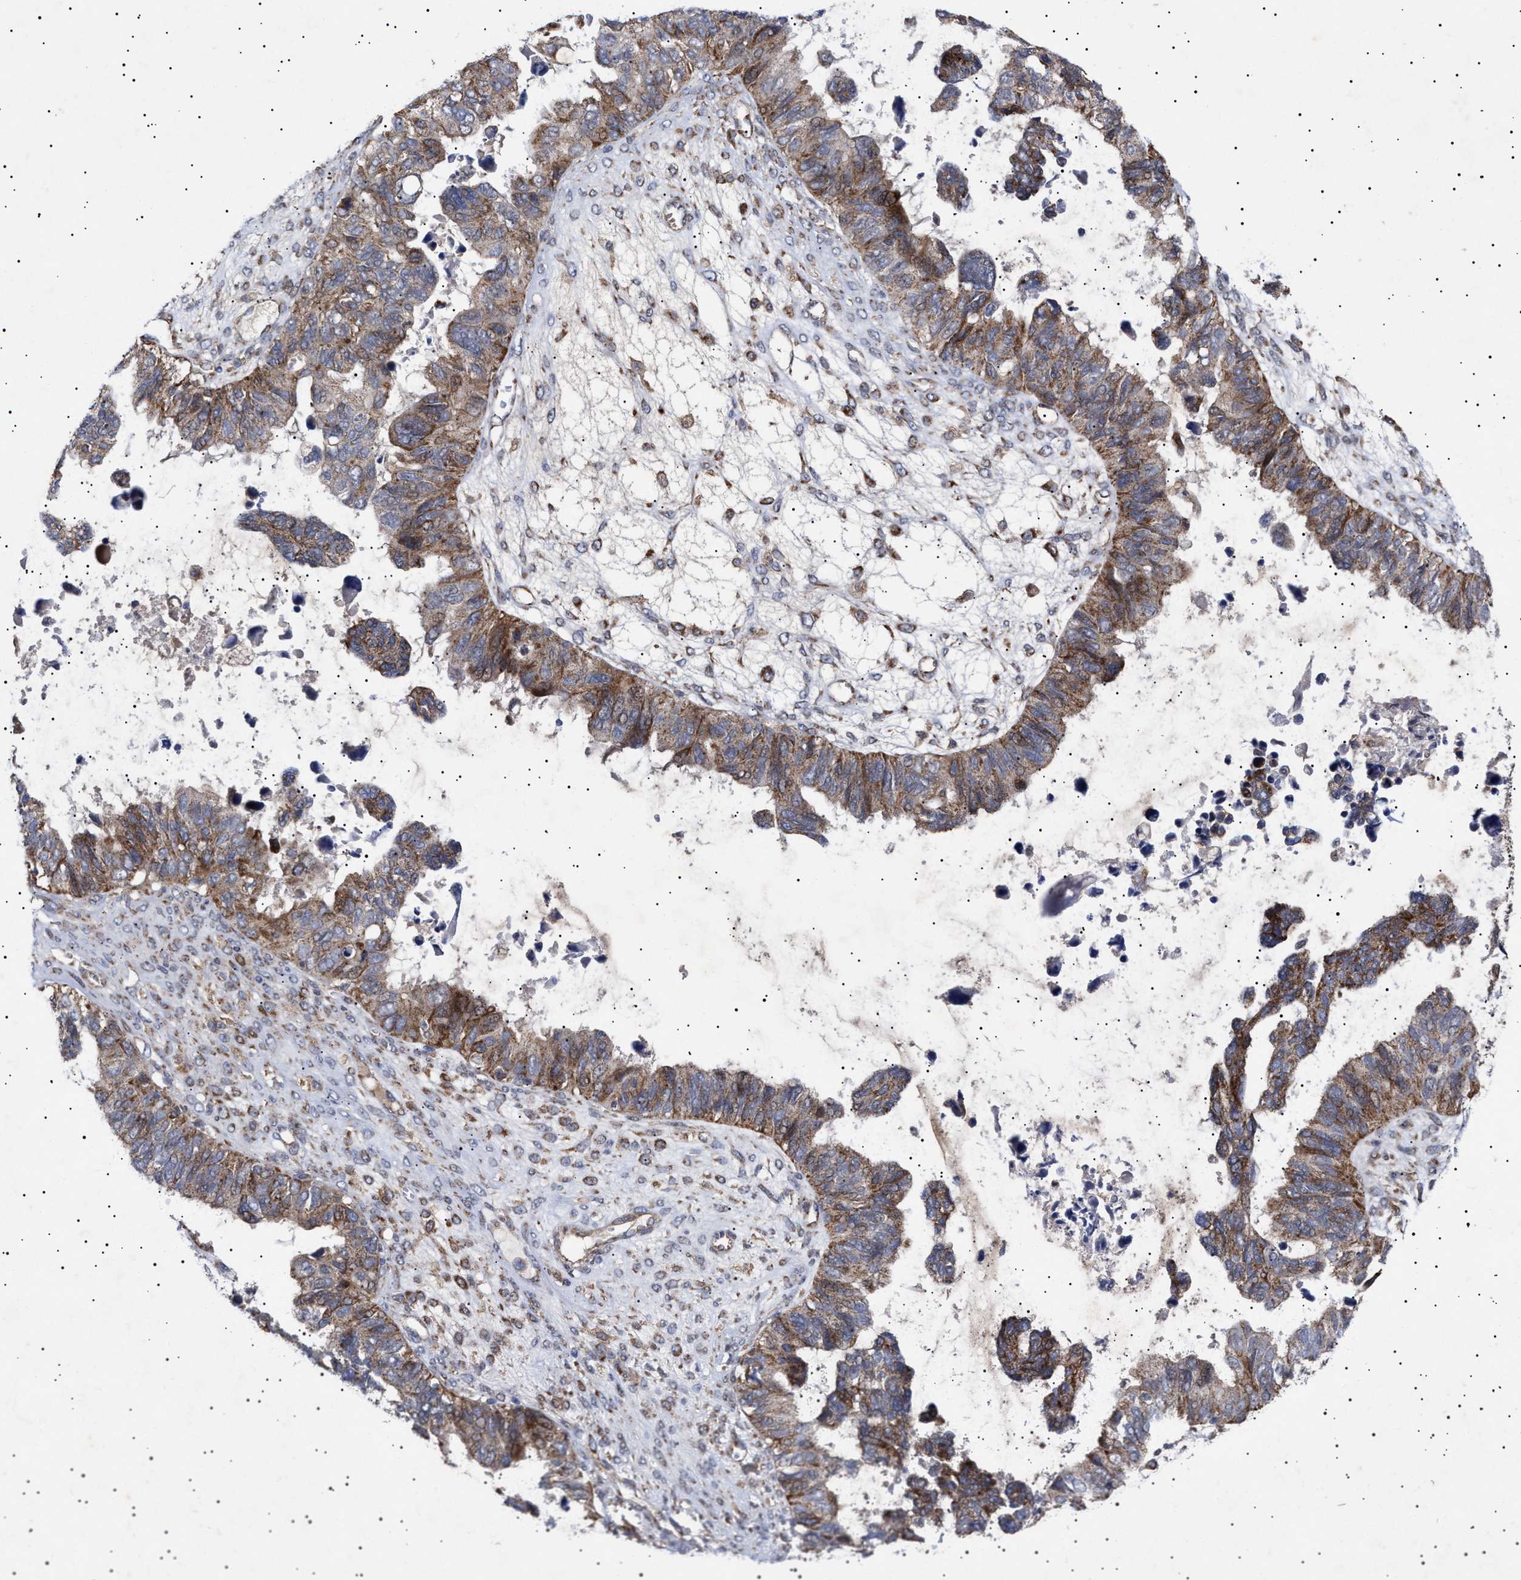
{"staining": {"intensity": "moderate", "quantity": ">75%", "location": "cytoplasmic/membranous"}, "tissue": "ovarian cancer", "cell_type": "Tumor cells", "image_type": "cancer", "snomed": [{"axis": "morphology", "description": "Cystadenocarcinoma, serous, NOS"}, {"axis": "topography", "description": "Ovary"}], "caption": "DAB immunohistochemical staining of ovarian cancer (serous cystadenocarcinoma) displays moderate cytoplasmic/membranous protein expression in about >75% of tumor cells.", "gene": "MRPL10", "patient": {"sex": "female", "age": 79}}